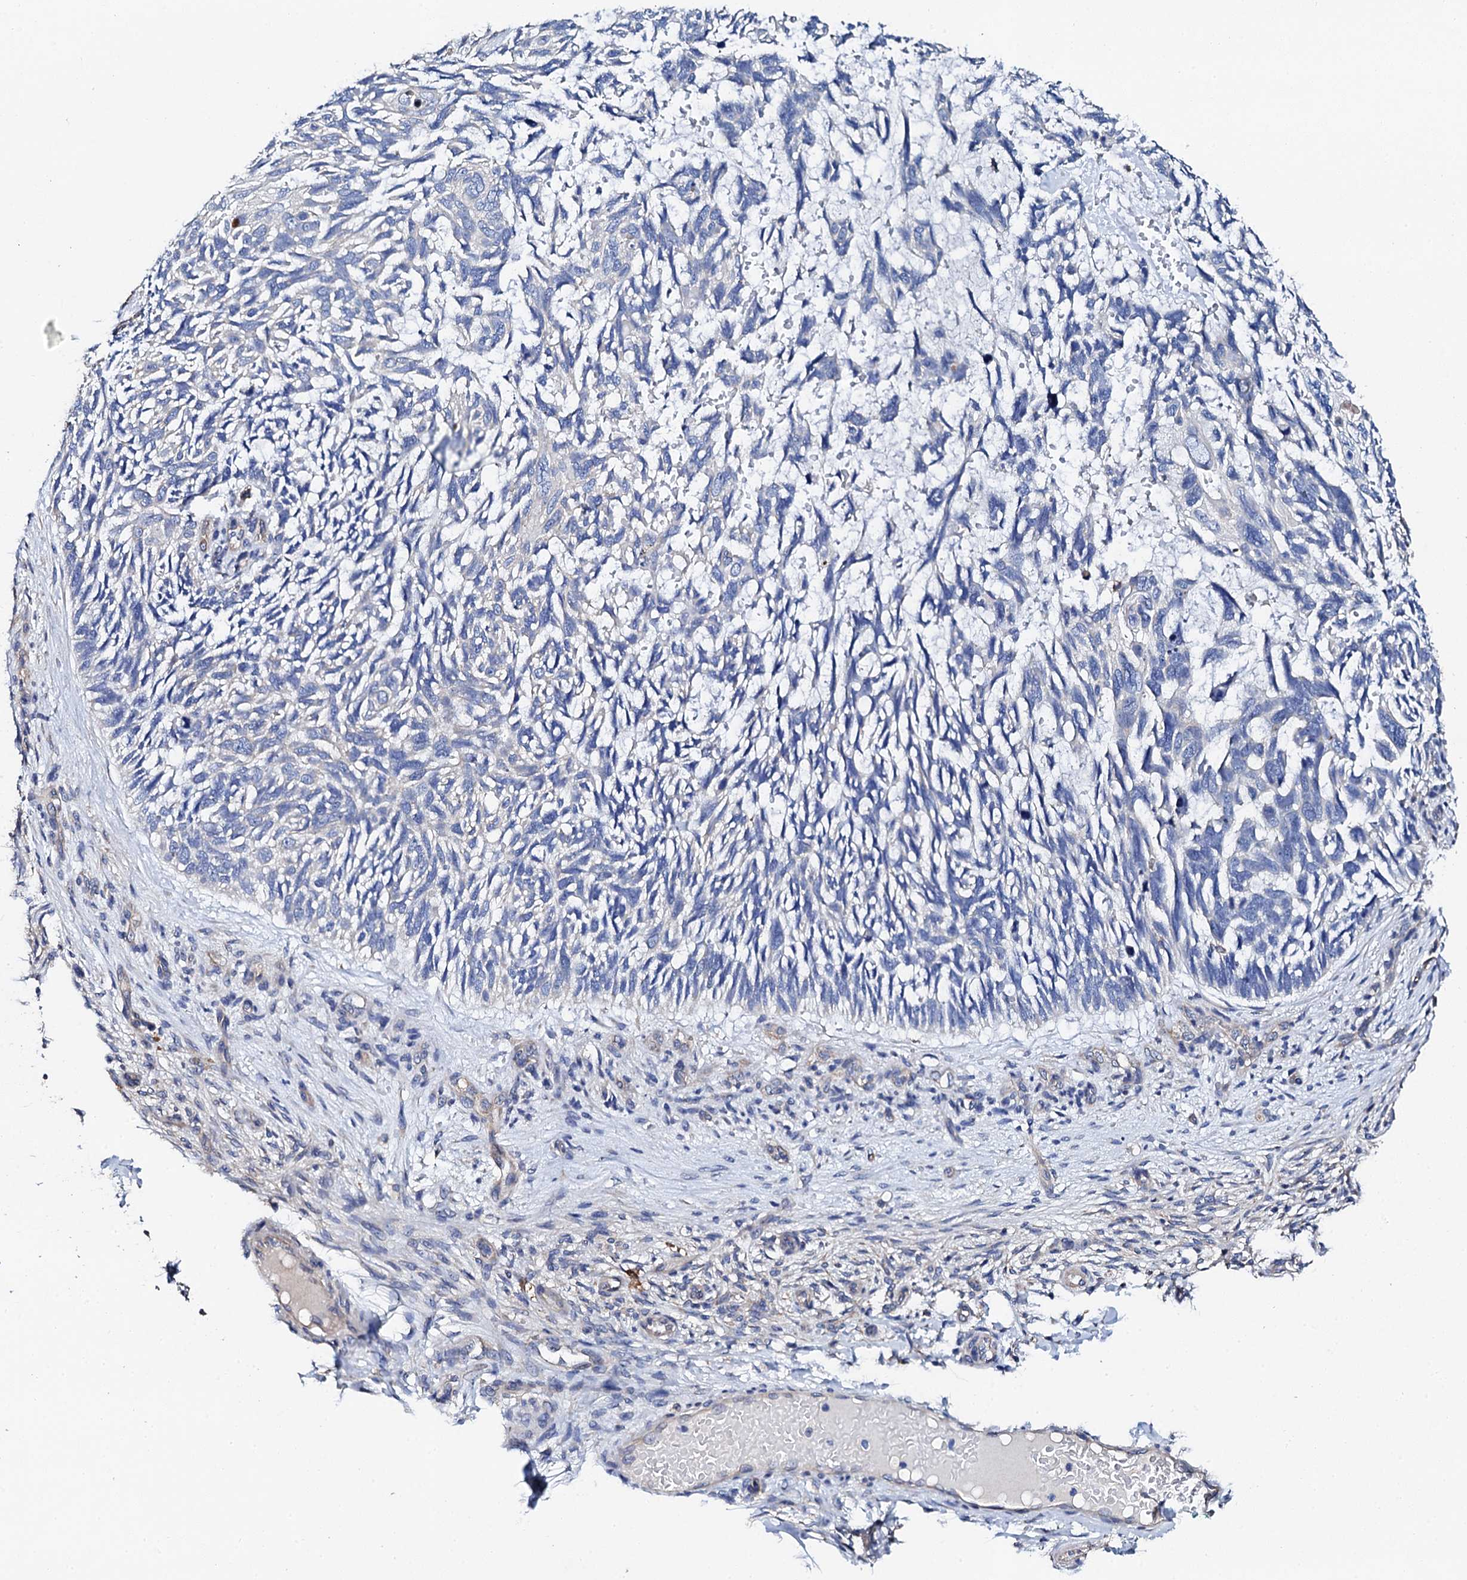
{"staining": {"intensity": "negative", "quantity": "none", "location": "none"}, "tissue": "skin cancer", "cell_type": "Tumor cells", "image_type": "cancer", "snomed": [{"axis": "morphology", "description": "Basal cell carcinoma"}, {"axis": "topography", "description": "Skin"}], "caption": "There is no significant expression in tumor cells of skin basal cell carcinoma.", "gene": "KLHL32", "patient": {"sex": "male", "age": 88}}